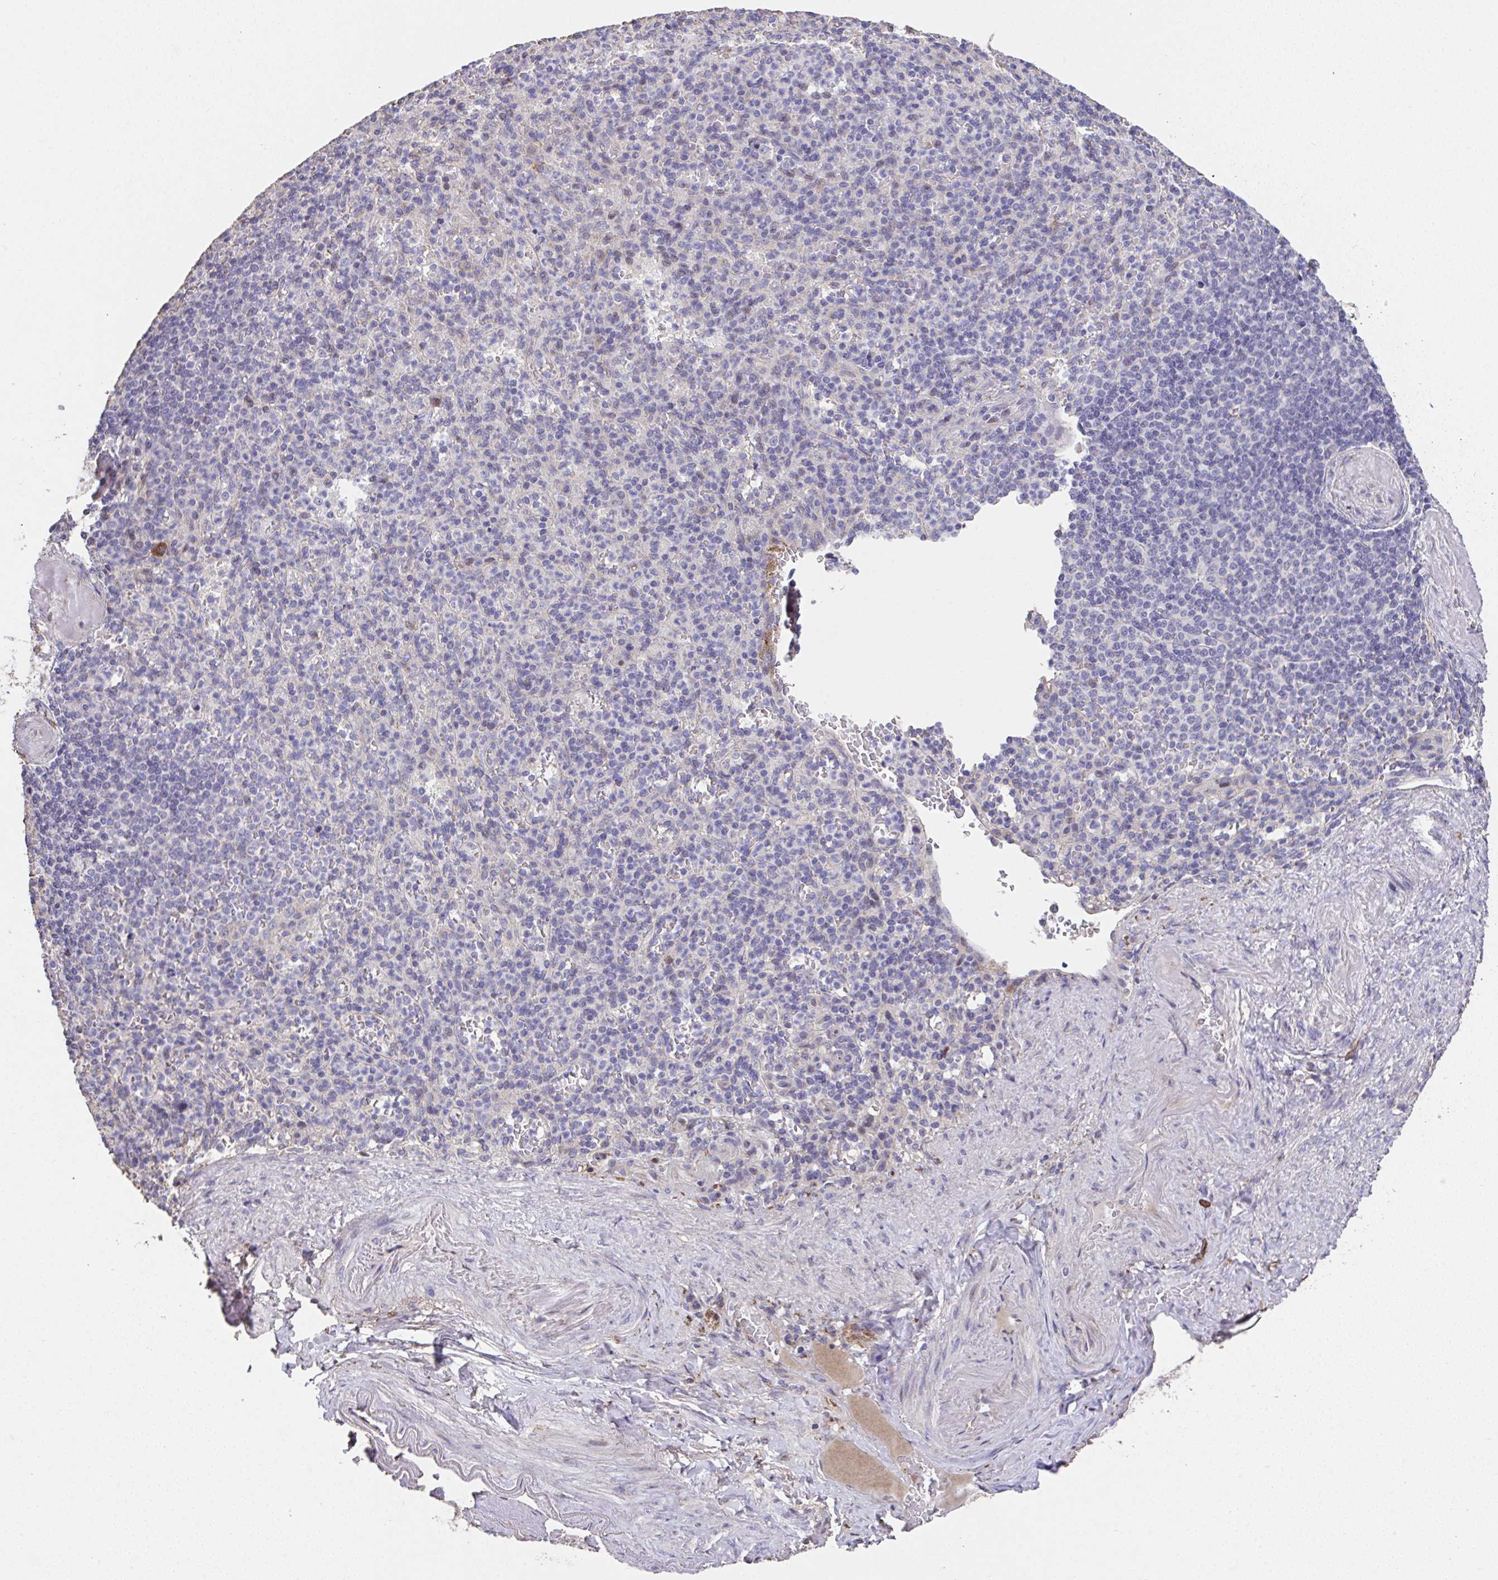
{"staining": {"intensity": "negative", "quantity": "none", "location": "none"}, "tissue": "spleen", "cell_type": "Cells in red pulp", "image_type": "normal", "snomed": [{"axis": "morphology", "description": "Normal tissue, NOS"}, {"axis": "topography", "description": "Spleen"}], "caption": "Micrograph shows no protein positivity in cells in red pulp of normal spleen.", "gene": "RUNDC3B", "patient": {"sex": "female", "age": 74}}